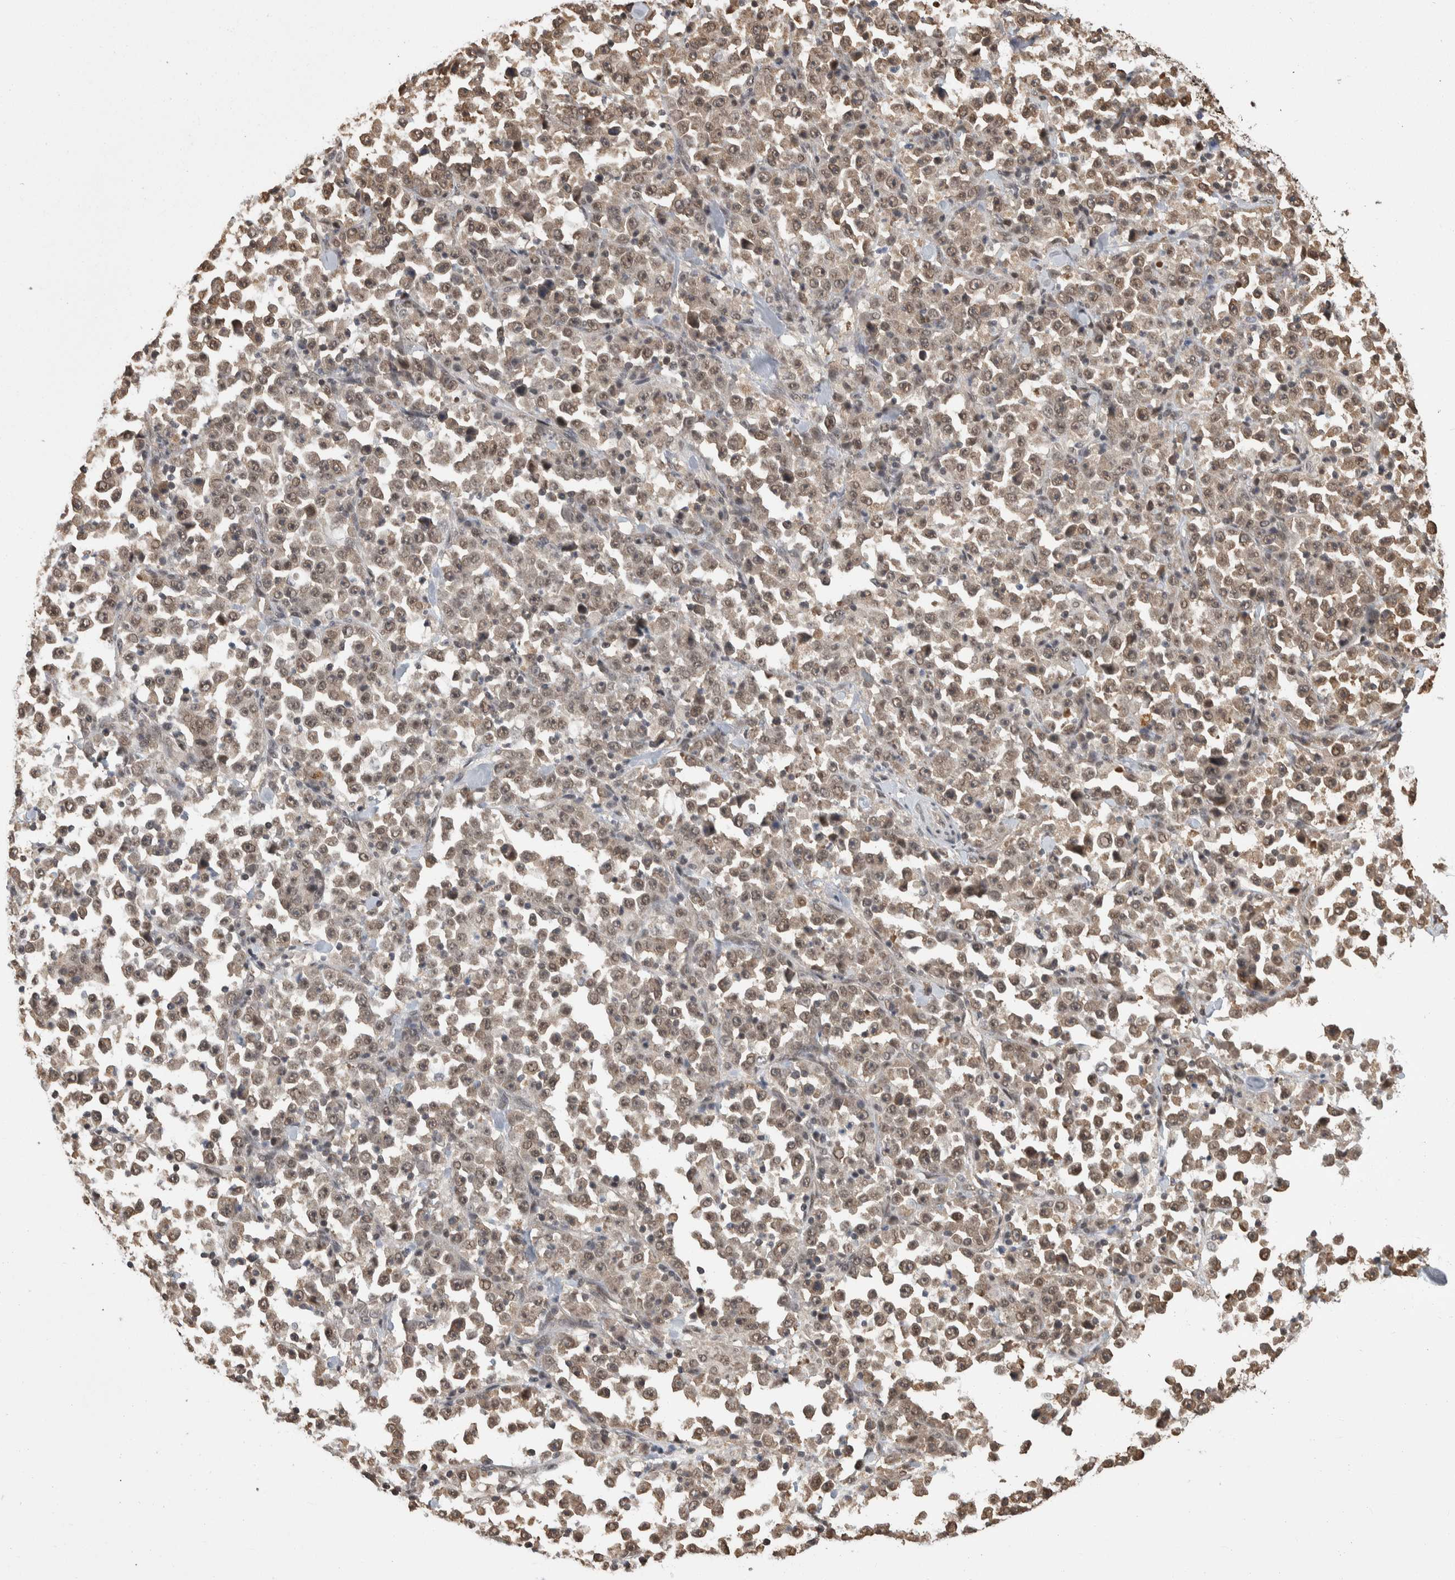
{"staining": {"intensity": "weak", "quantity": ">75%", "location": "nuclear"}, "tissue": "stomach cancer", "cell_type": "Tumor cells", "image_type": "cancer", "snomed": [{"axis": "morphology", "description": "Normal tissue, NOS"}, {"axis": "morphology", "description": "Adenocarcinoma, NOS"}, {"axis": "topography", "description": "Stomach, upper"}, {"axis": "topography", "description": "Stomach"}], "caption": "A photomicrograph showing weak nuclear positivity in approximately >75% of tumor cells in stomach cancer, as visualized by brown immunohistochemical staining.", "gene": "ZNF592", "patient": {"sex": "male", "age": 59}}